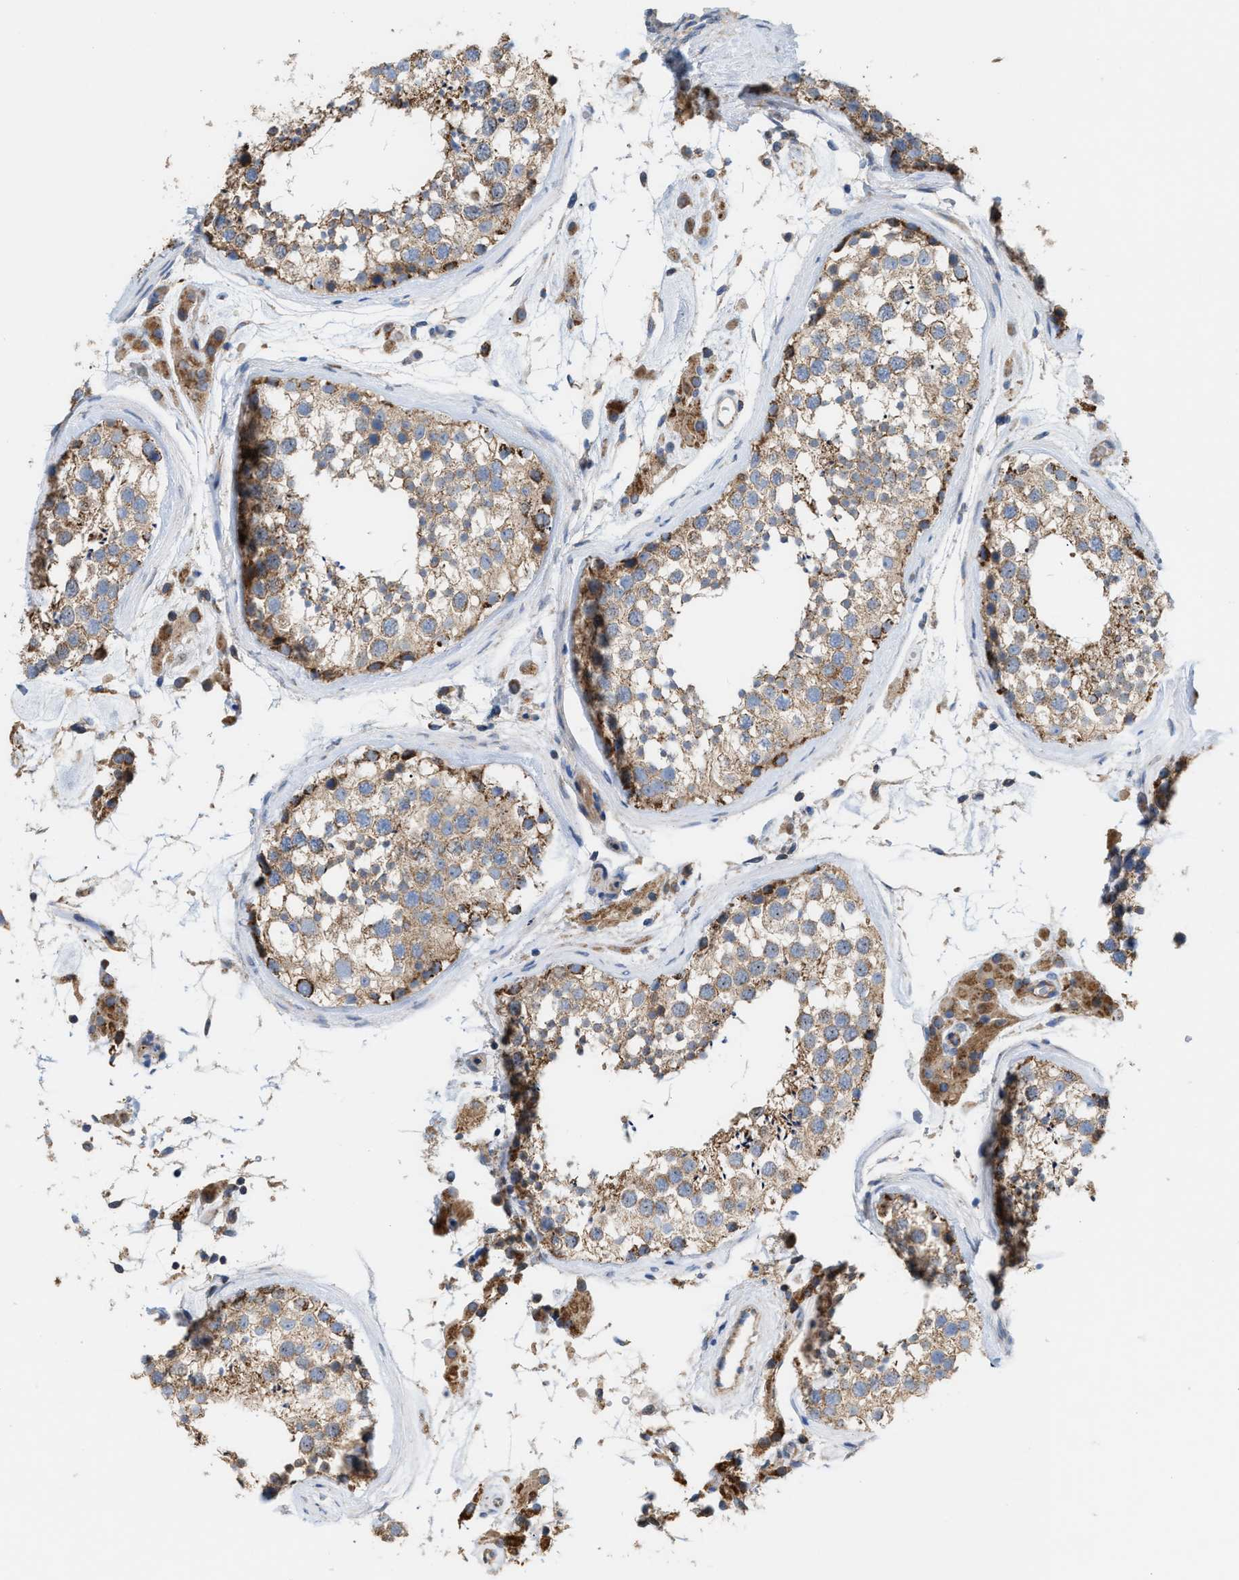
{"staining": {"intensity": "moderate", "quantity": ">75%", "location": "cytoplasmic/membranous"}, "tissue": "testis", "cell_type": "Cells in seminiferous ducts", "image_type": "normal", "snomed": [{"axis": "morphology", "description": "Normal tissue, NOS"}, {"axis": "topography", "description": "Testis"}], "caption": "The micrograph displays staining of benign testis, revealing moderate cytoplasmic/membranous protein staining (brown color) within cells in seminiferous ducts. (DAB (3,3'-diaminobenzidine) = brown stain, brightfield microscopy at high magnification).", "gene": "OXSM", "patient": {"sex": "male", "age": 46}}